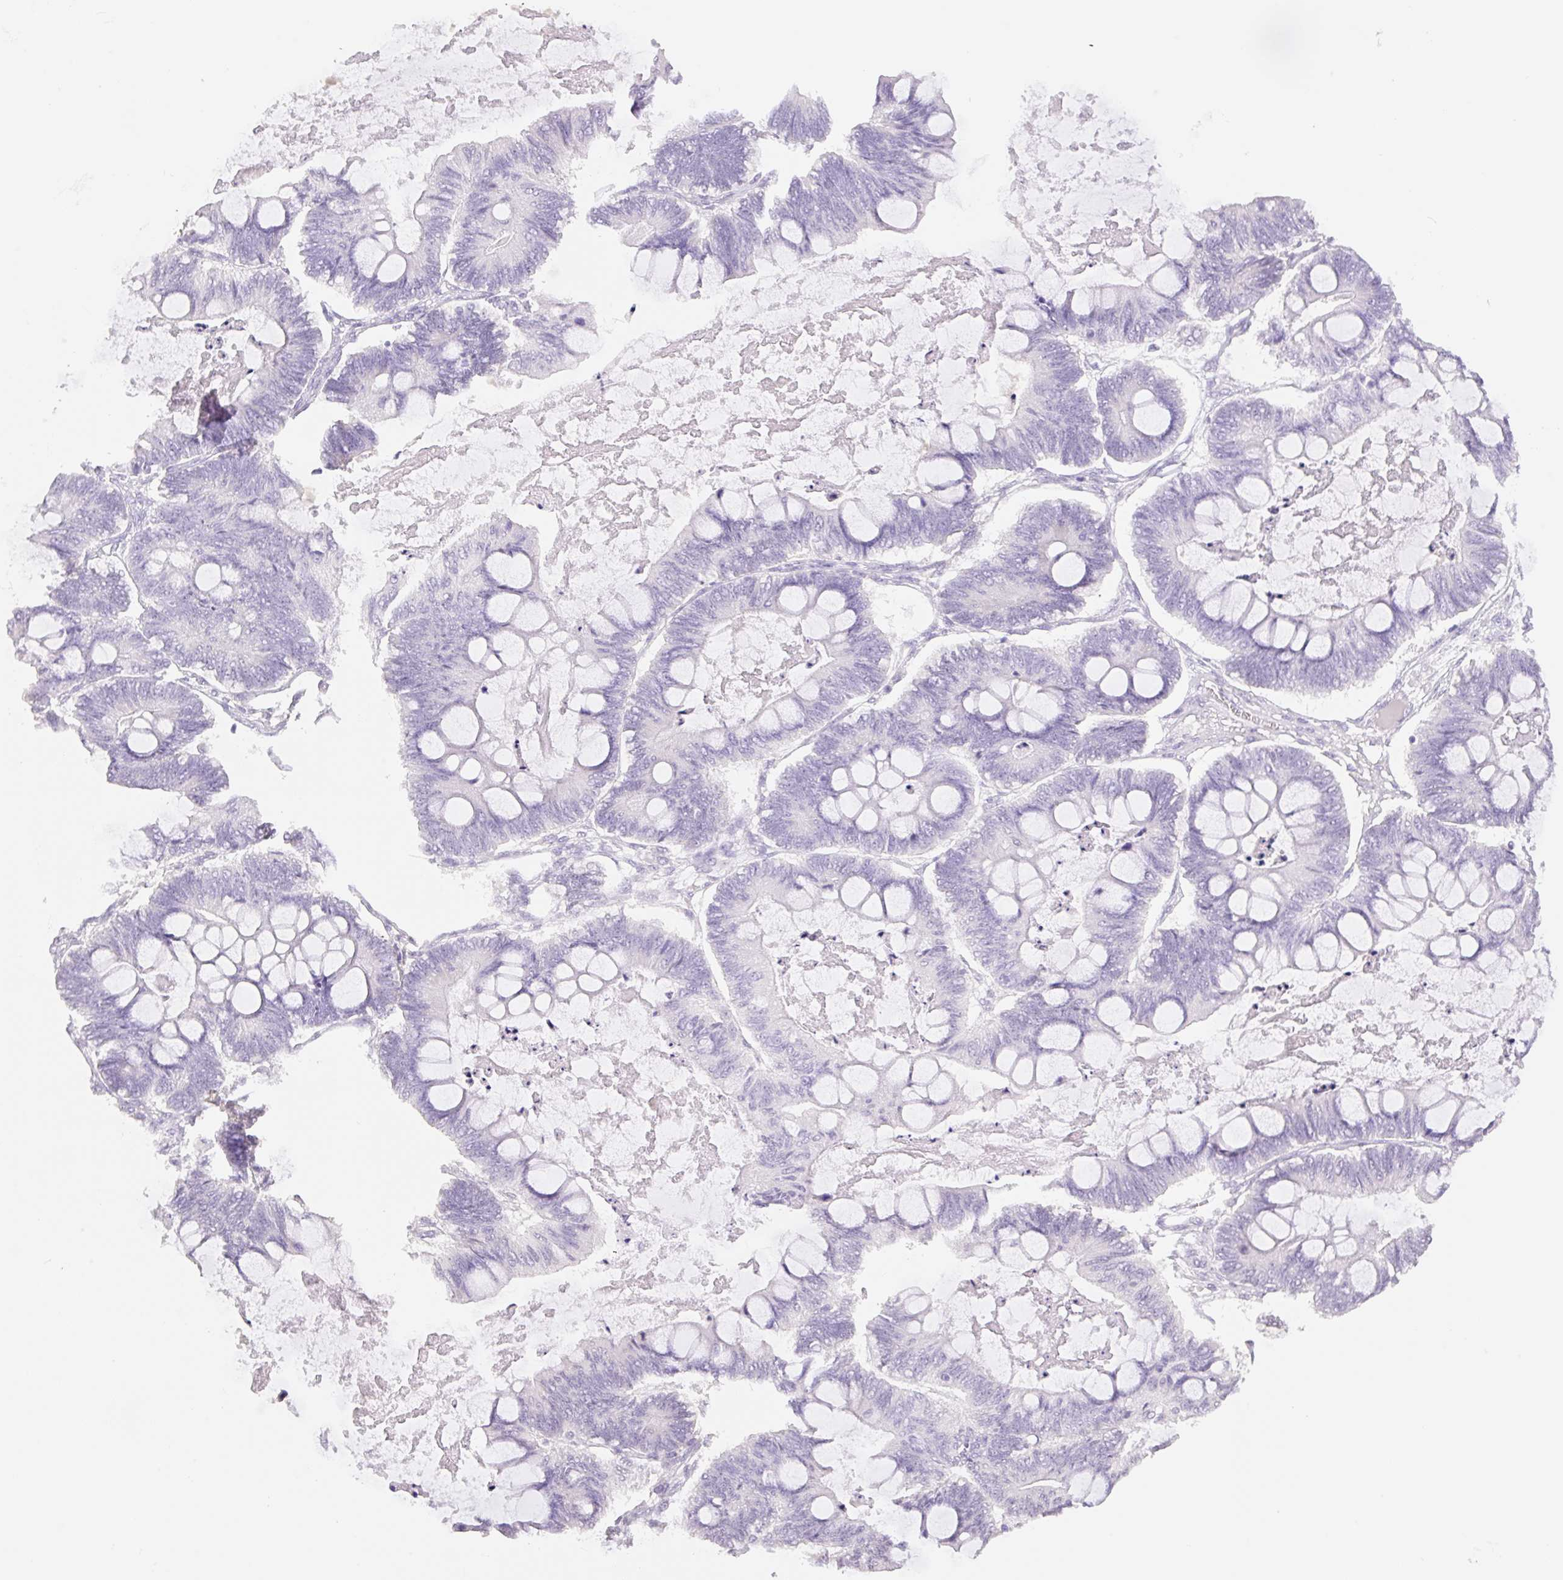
{"staining": {"intensity": "negative", "quantity": "none", "location": "none"}, "tissue": "ovarian cancer", "cell_type": "Tumor cells", "image_type": "cancer", "snomed": [{"axis": "morphology", "description": "Cystadenocarcinoma, mucinous, NOS"}, {"axis": "topography", "description": "Ovary"}], "caption": "The immunohistochemistry (IHC) micrograph has no significant staining in tumor cells of ovarian mucinous cystadenocarcinoma tissue.", "gene": "HCRTR2", "patient": {"sex": "female", "age": 61}}